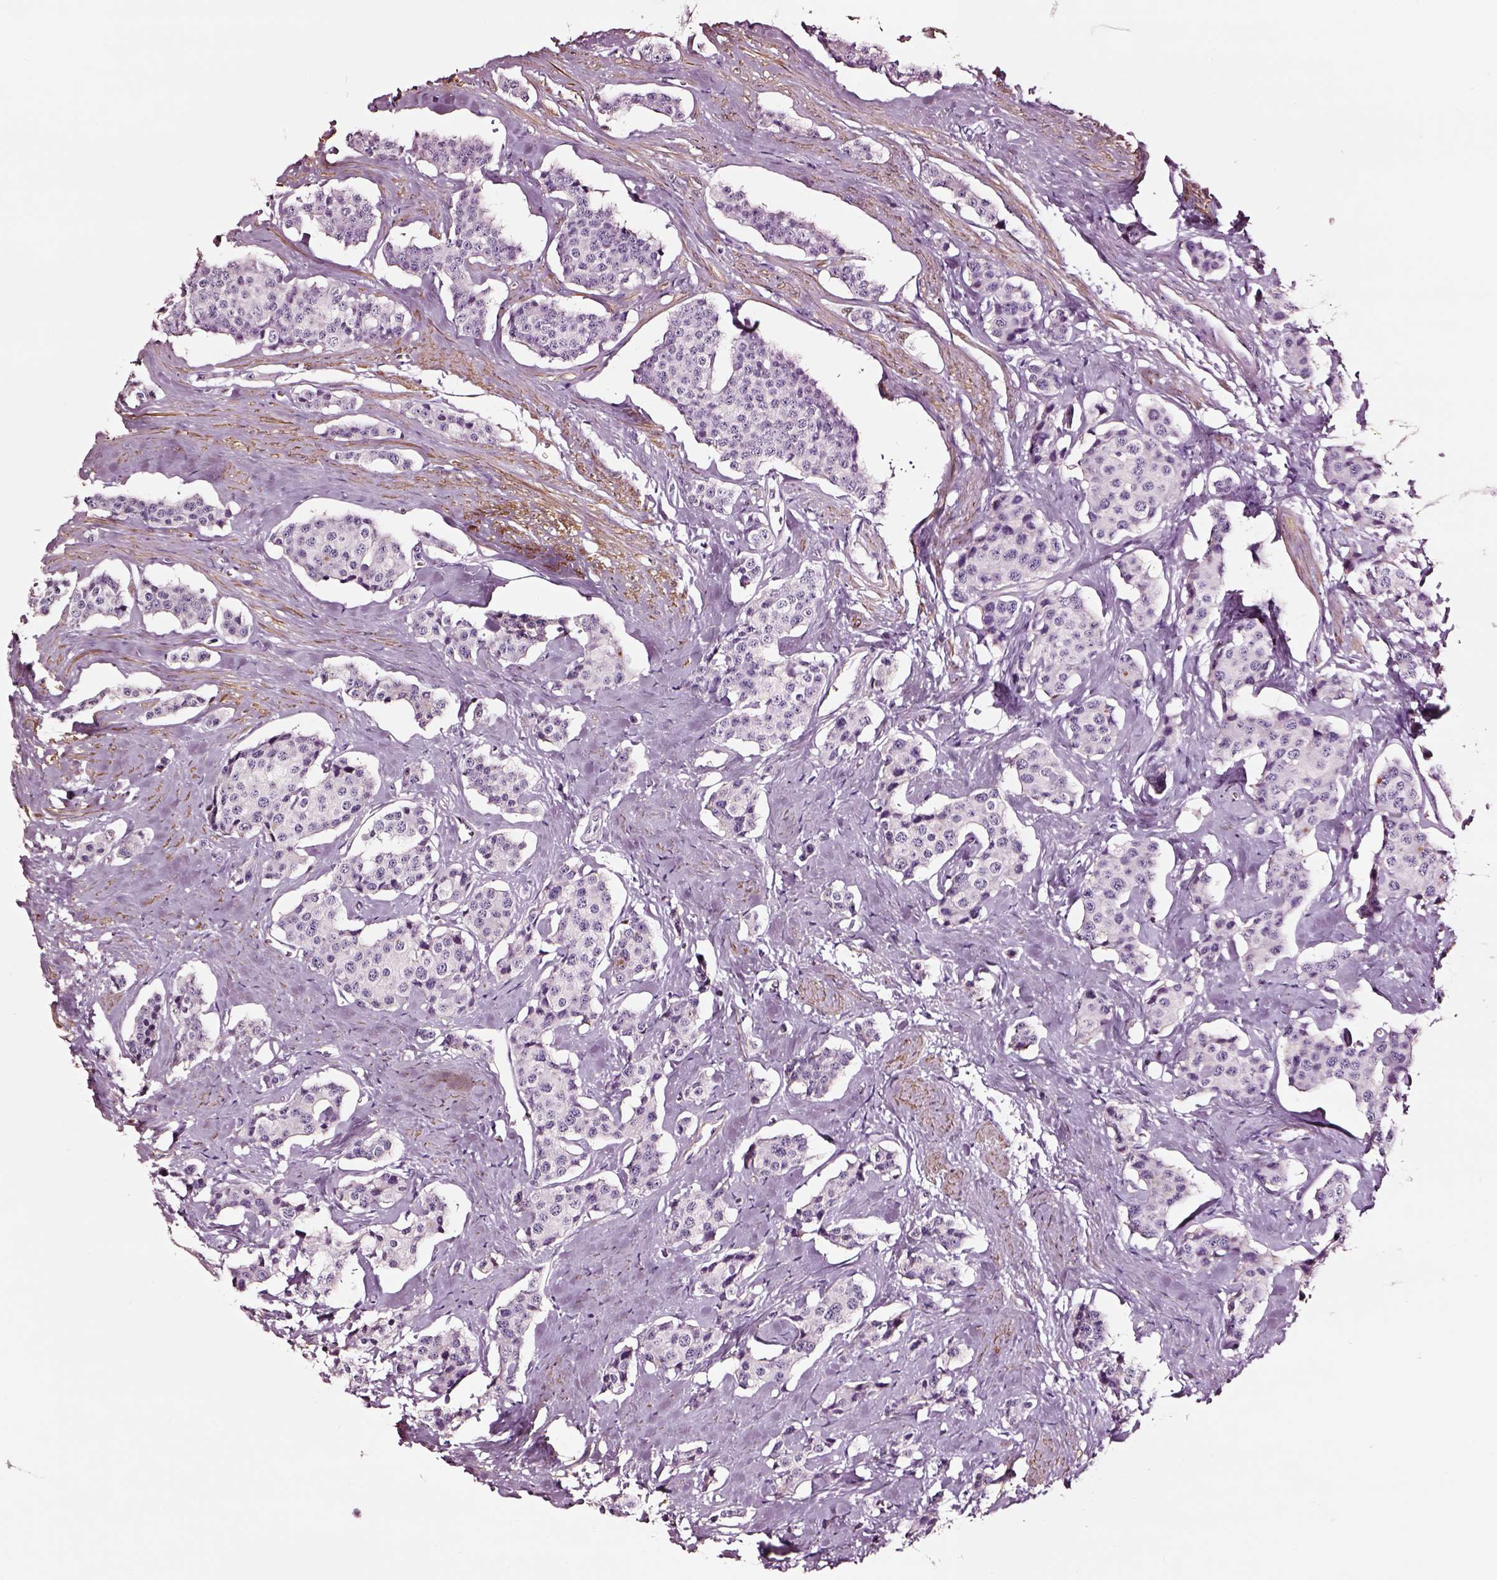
{"staining": {"intensity": "negative", "quantity": "none", "location": "none"}, "tissue": "carcinoid", "cell_type": "Tumor cells", "image_type": "cancer", "snomed": [{"axis": "morphology", "description": "Carcinoid, malignant, NOS"}, {"axis": "topography", "description": "Small intestine"}], "caption": "Photomicrograph shows no protein staining in tumor cells of carcinoid (malignant) tissue.", "gene": "SOX10", "patient": {"sex": "female", "age": 64}}